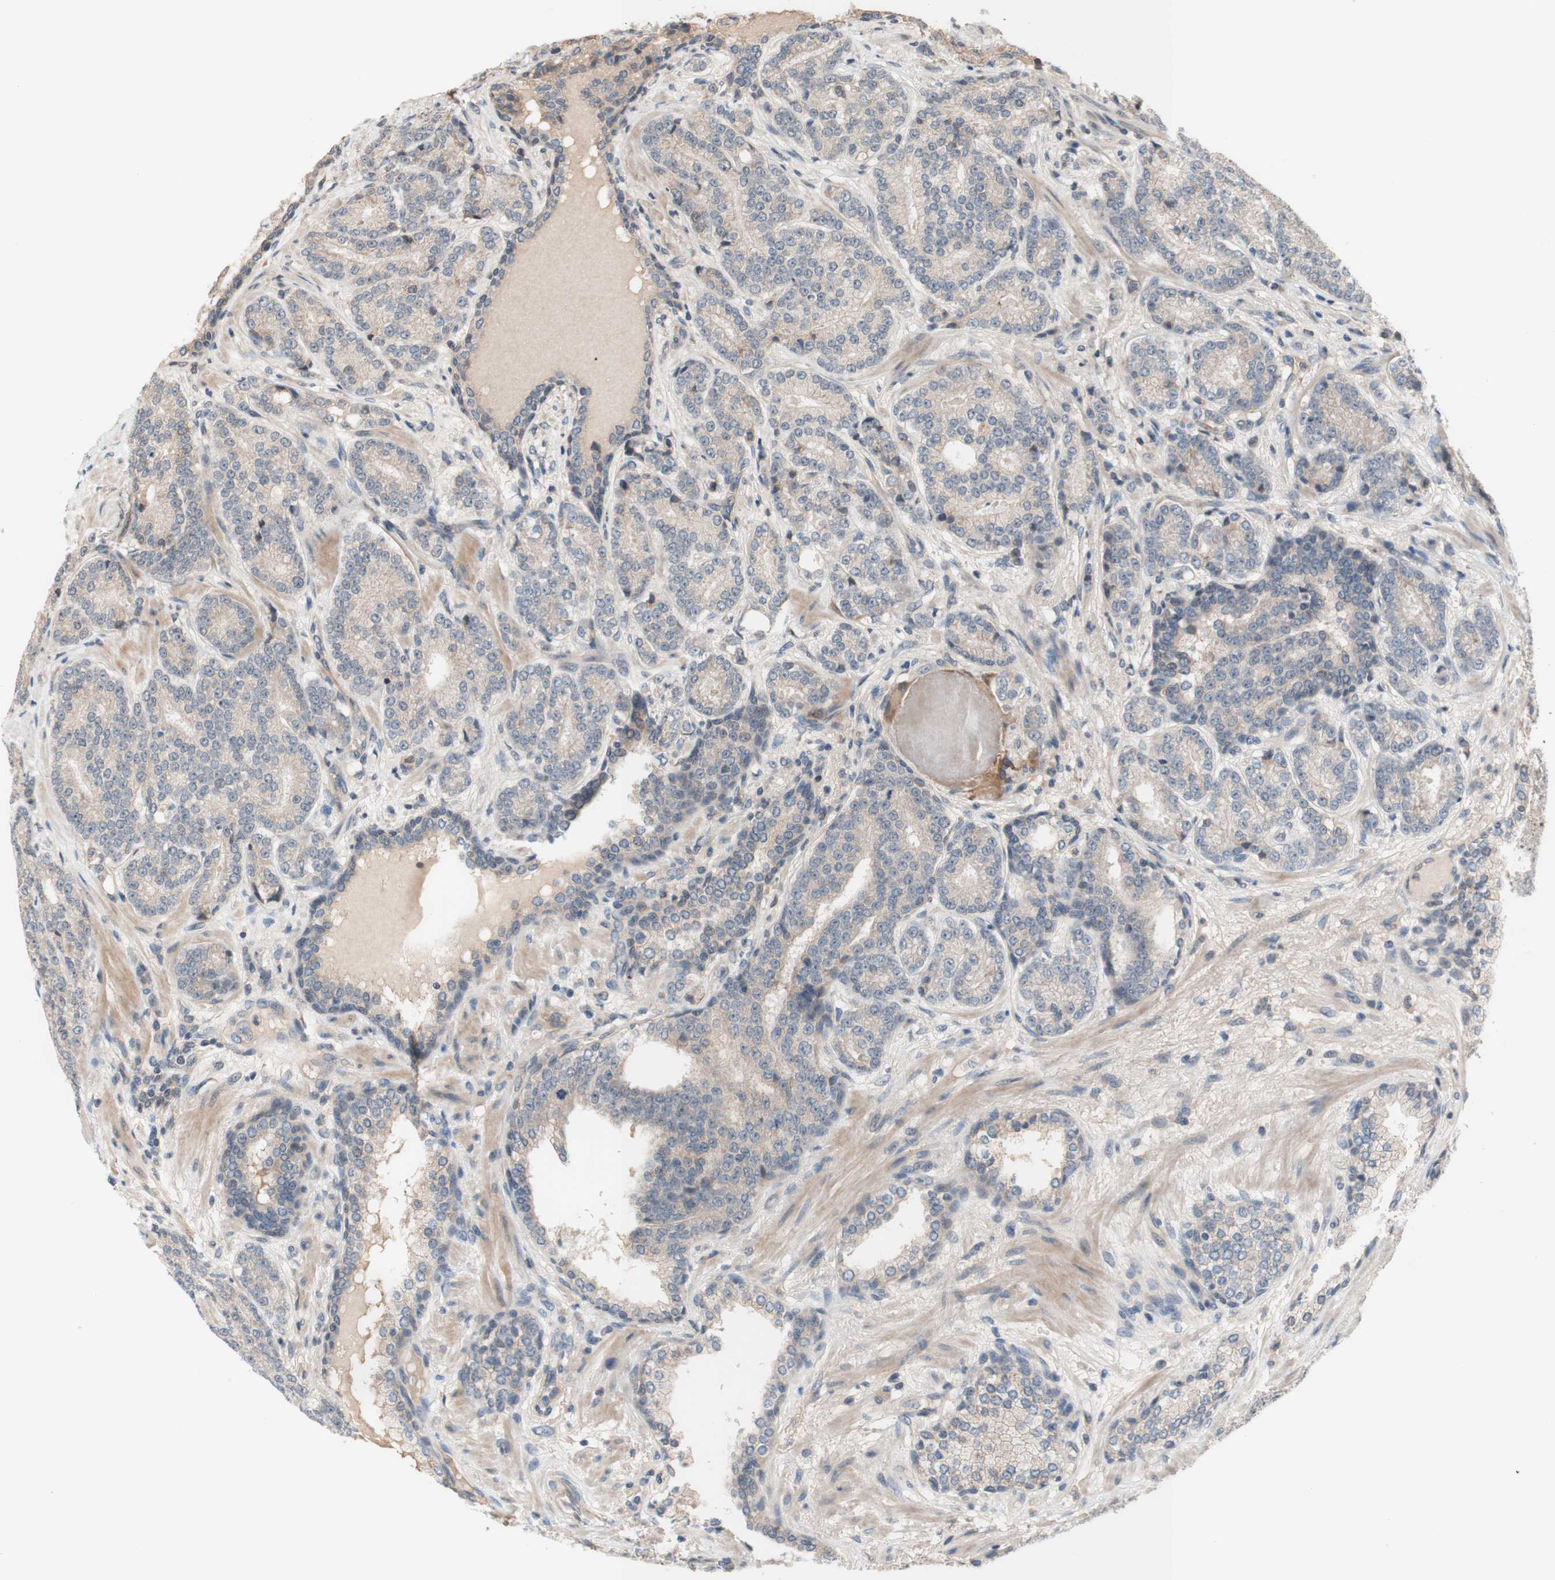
{"staining": {"intensity": "weak", "quantity": "25%-75%", "location": "cytoplasmic/membranous"}, "tissue": "prostate cancer", "cell_type": "Tumor cells", "image_type": "cancer", "snomed": [{"axis": "morphology", "description": "Adenocarcinoma, High grade"}, {"axis": "topography", "description": "Prostate"}], "caption": "Immunohistochemistry (IHC) micrograph of human high-grade adenocarcinoma (prostate) stained for a protein (brown), which demonstrates low levels of weak cytoplasmic/membranous expression in approximately 25%-75% of tumor cells.", "gene": "CD55", "patient": {"sex": "male", "age": 61}}